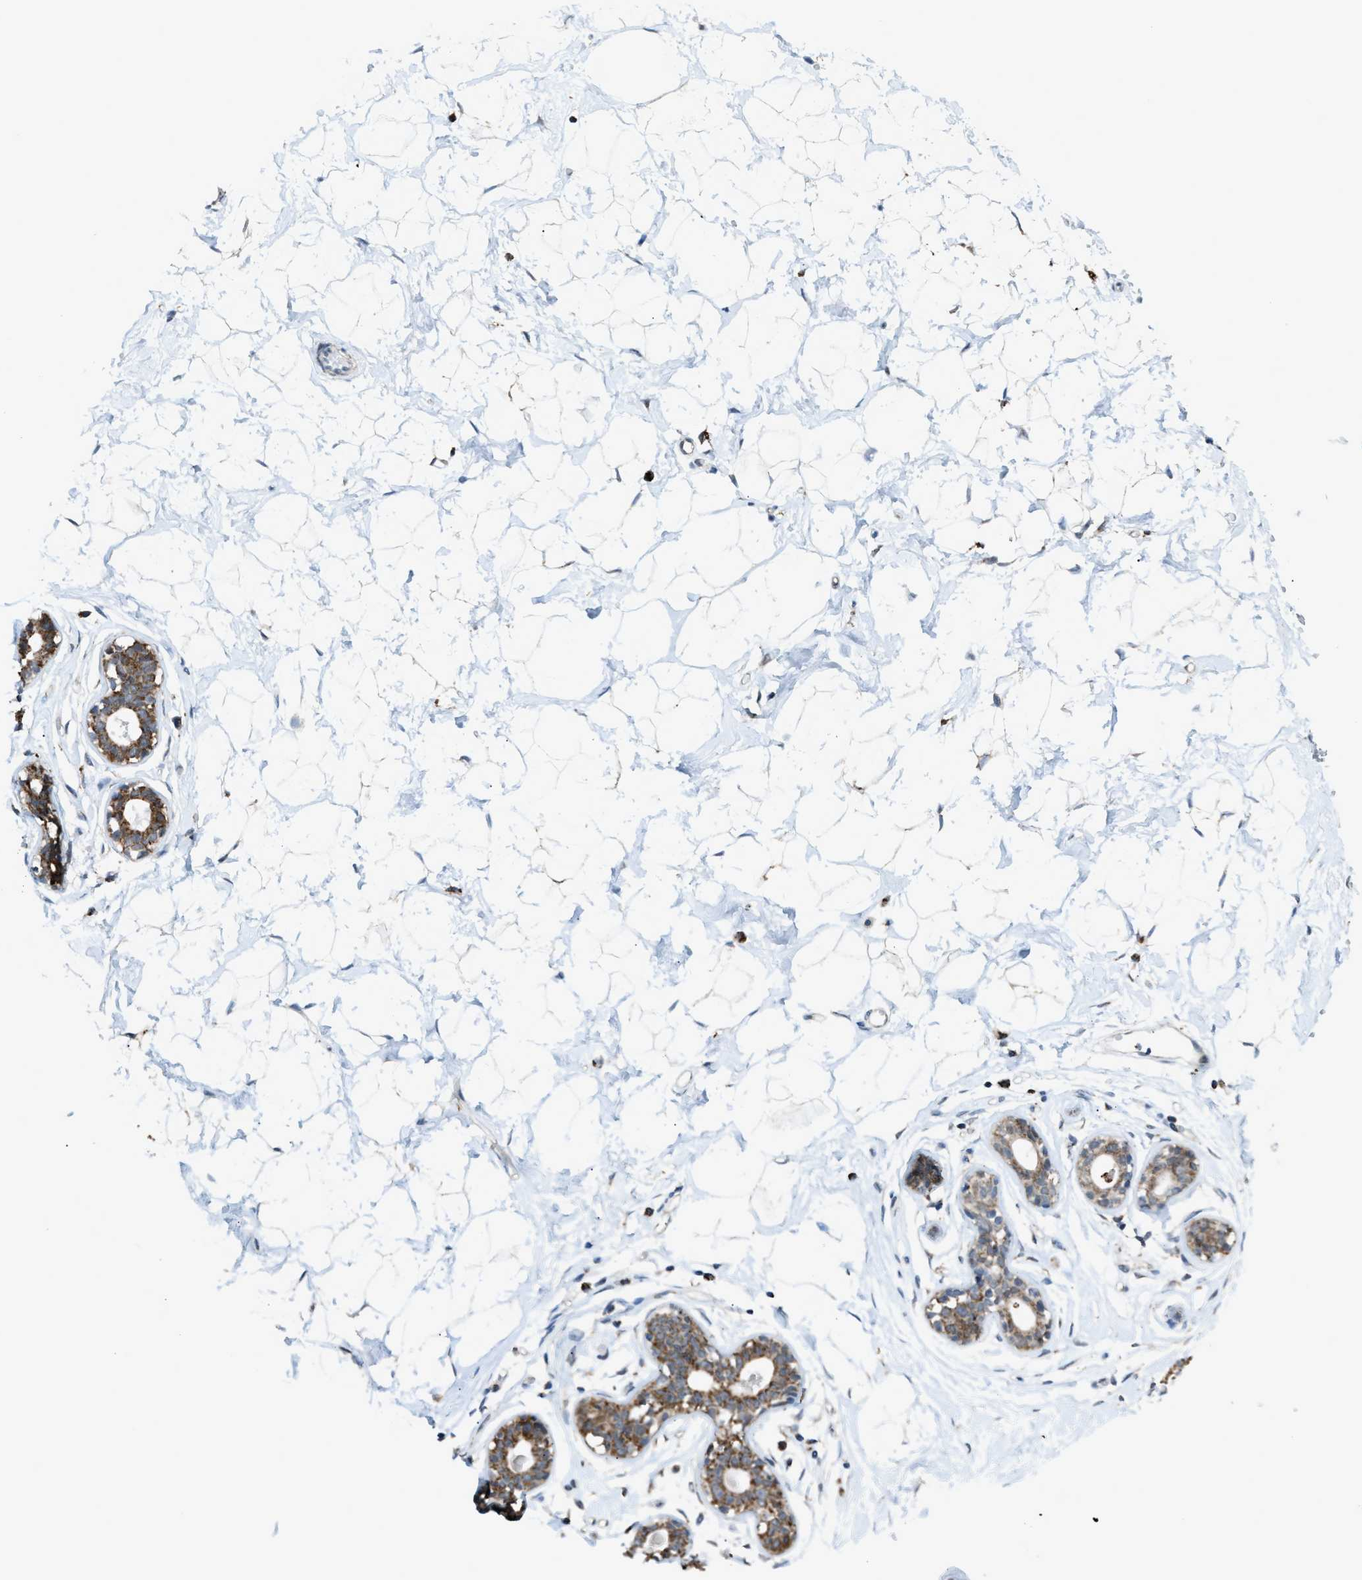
{"staining": {"intensity": "weak", "quantity": ">75%", "location": "cytoplasmic/membranous"}, "tissue": "breast", "cell_type": "Adipocytes", "image_type": "normal", "snomed": [{"axis": "morphology", "description": "Normal tissue, NOS"}, {"axis": "topography", "description": "Breast"}], "caption": "Immunohistochemistry of unremarkable breast exhibits low levels of weak cytoplasmic/membranous positivity in about >75% of adipocytes.", "gene": "SRM", "patient": {"sex": "female", "age": 23}}